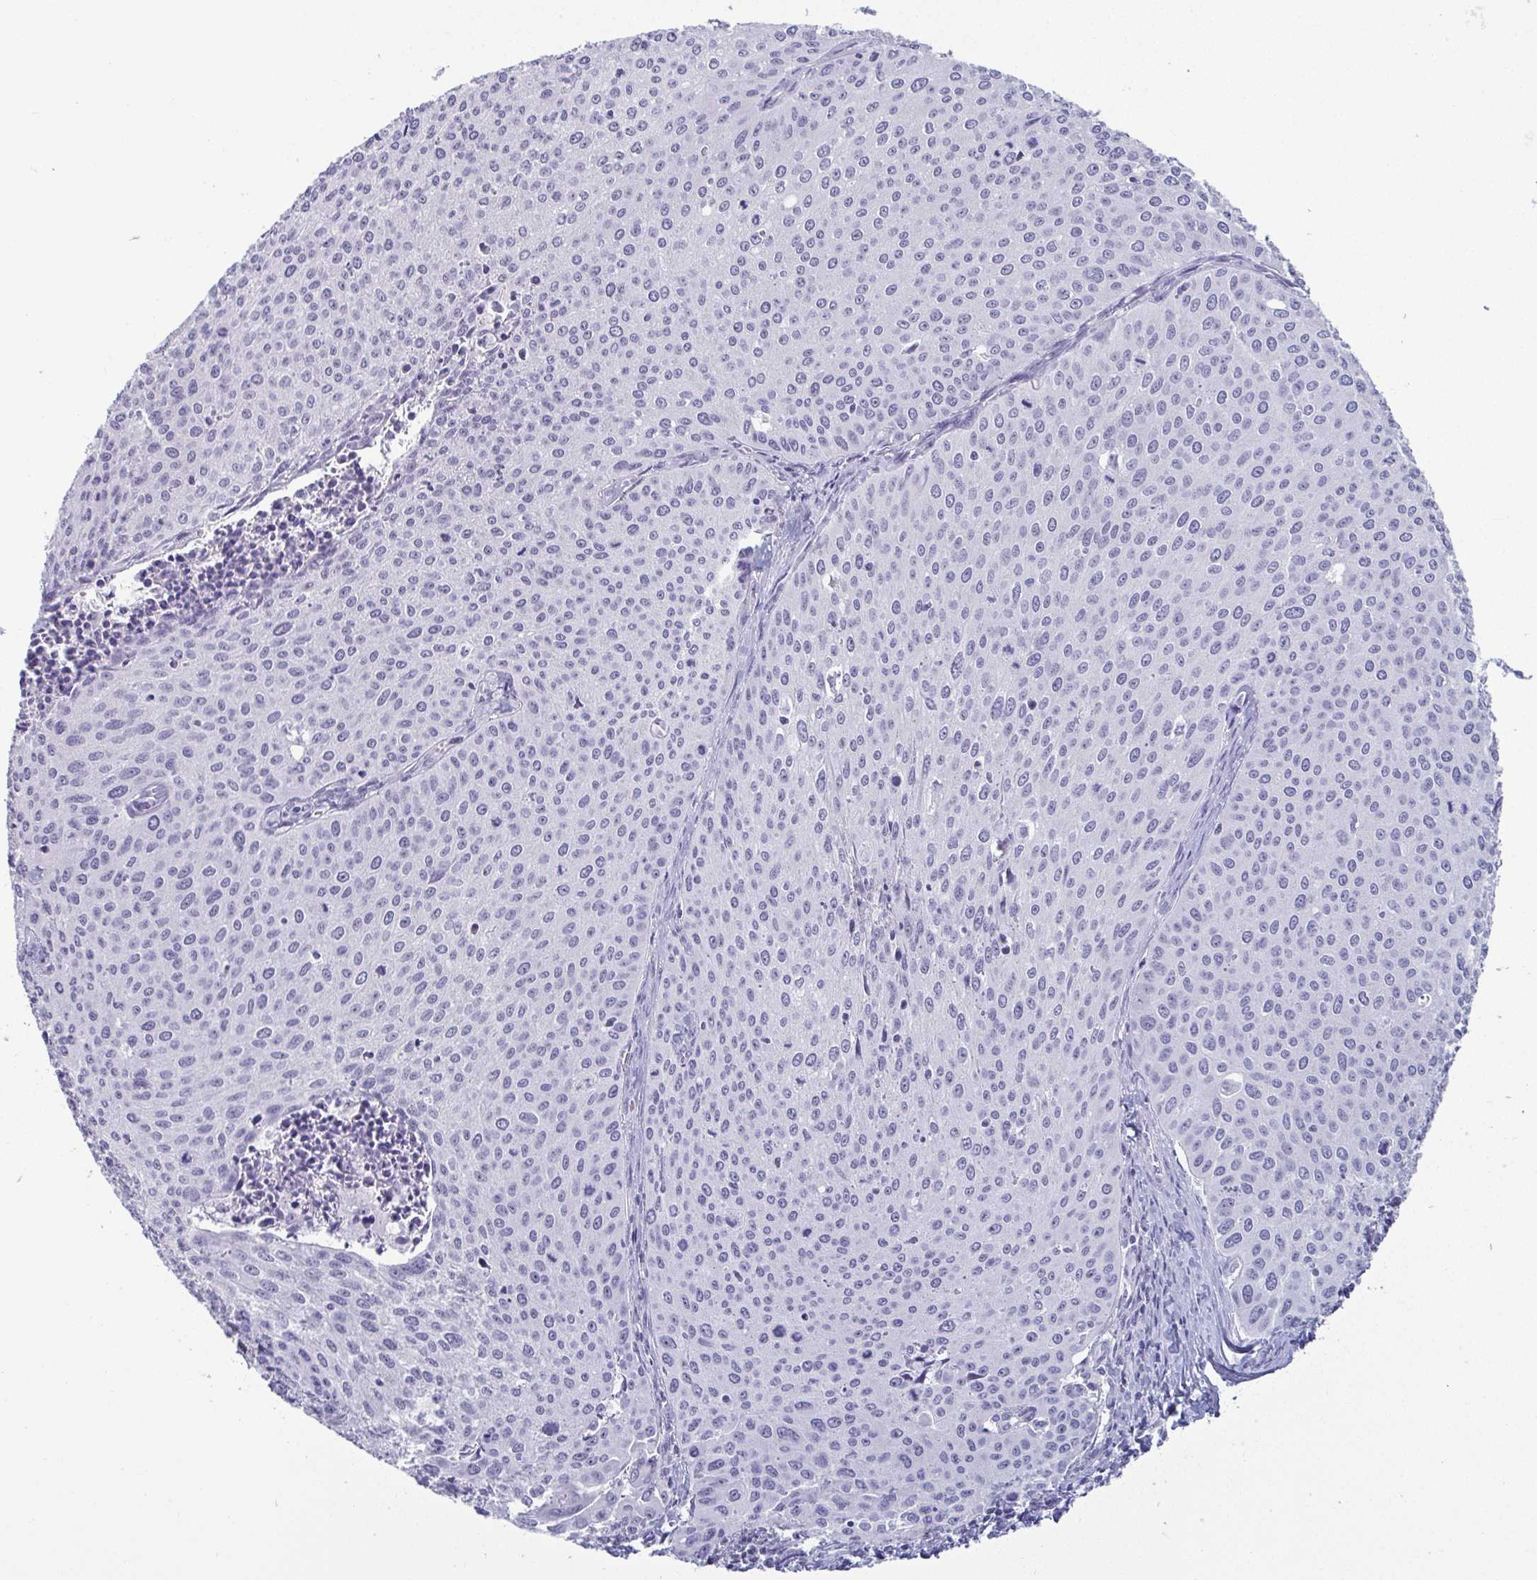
{"staining": {"intensity": "negative", "quantity": "none", "location": "none"}, "tissue": "cervical cancer", "cell_type": "Tumor cells", "image_type": "cancer", "snomed": [{"axis": "morphology", "description": "Squamous cell carcinoma, NOS"}, {"axis": "topography", "description": "Cervix"}], "caption": "Tumor cells are negative for brown protein staining in cervical squamous cell carcinoma.", "gene": "BZW1", "patient": {"sex": "female", "age": 38}}